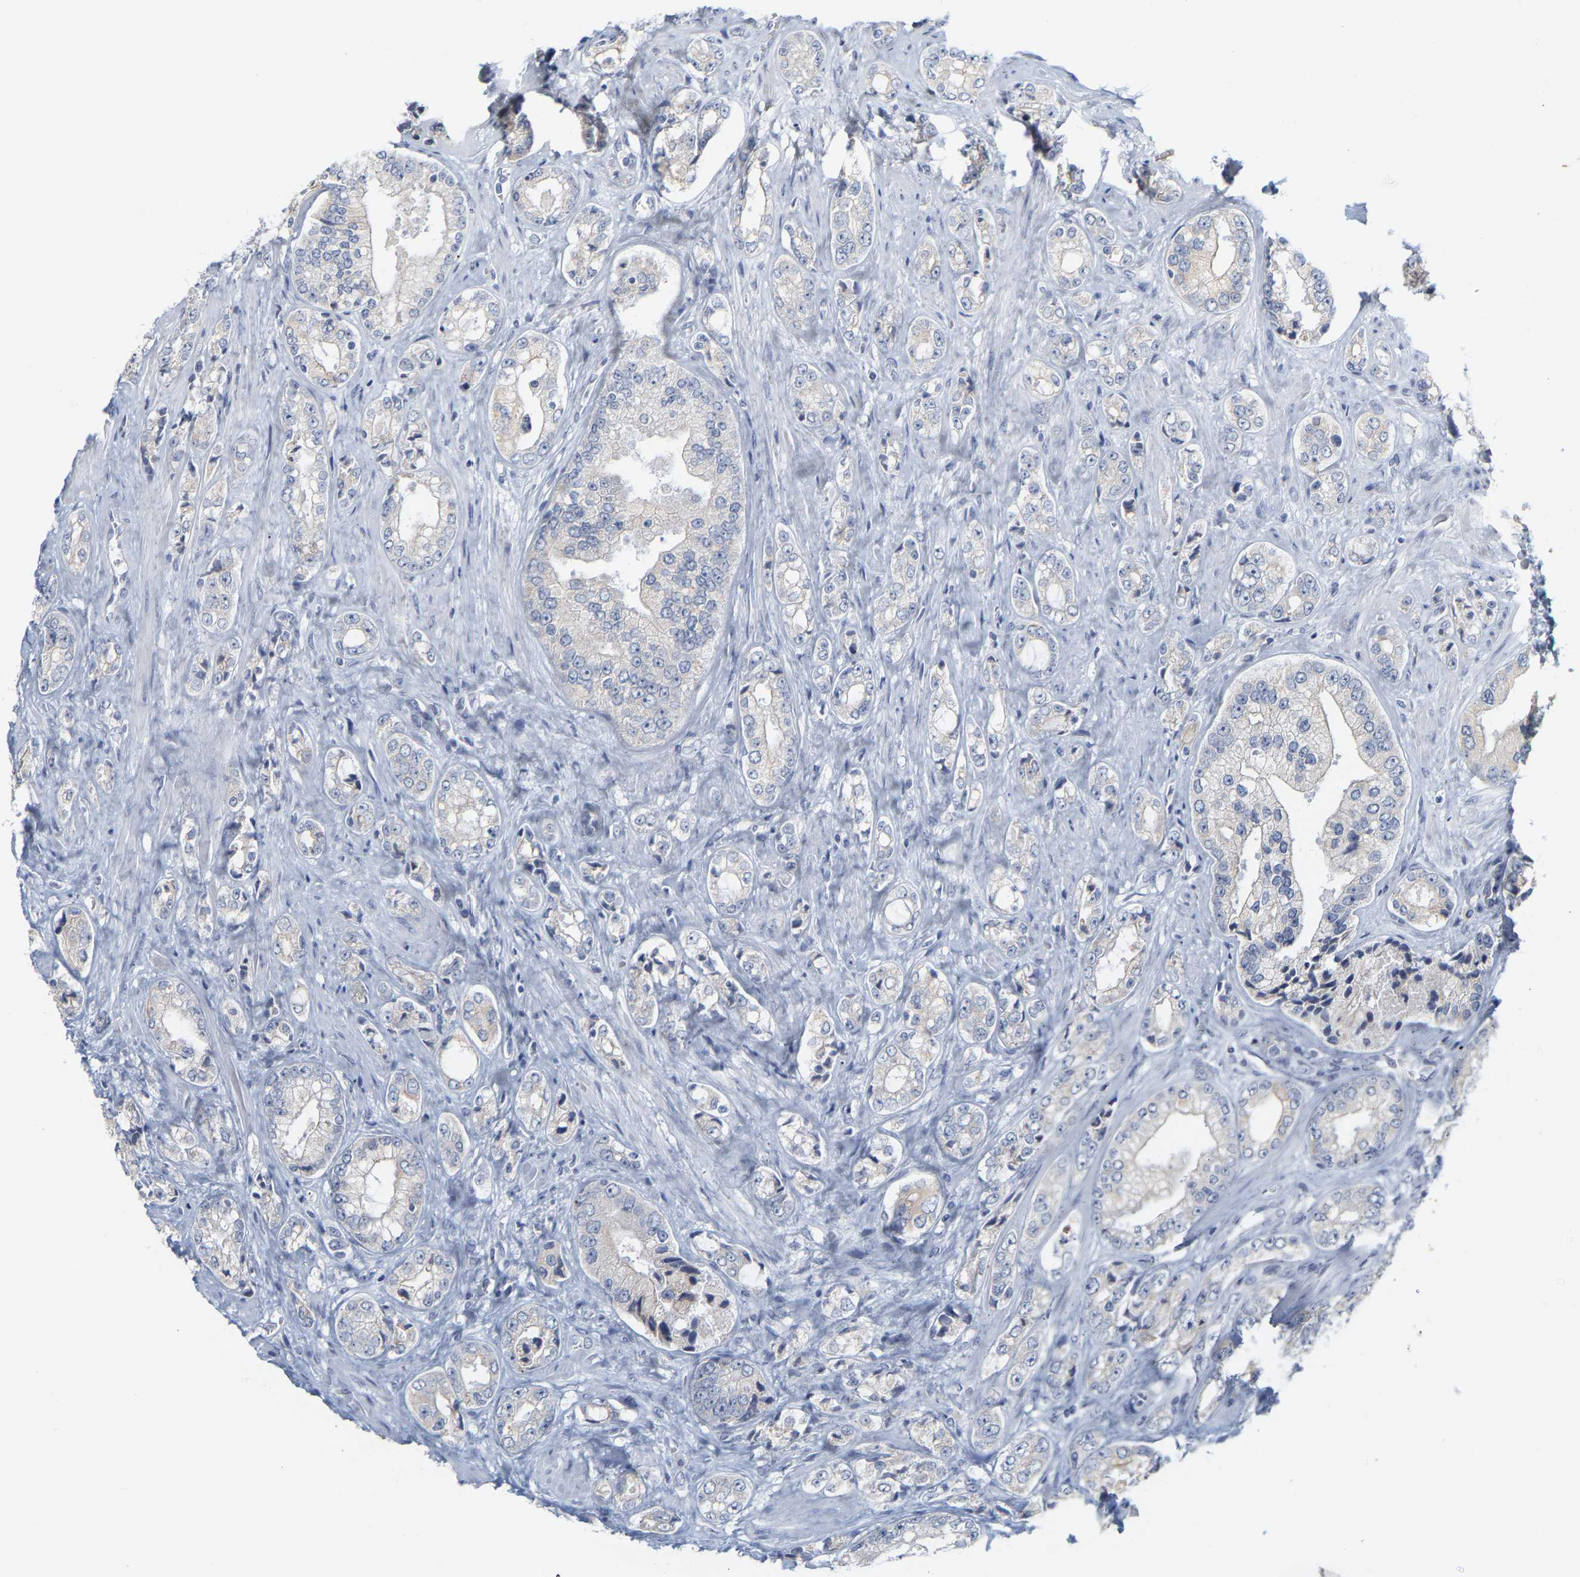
{"staining": {"intensity": "negative", "quantity": "none", "location": "none"}, "tissue": "prostate cancer", "cell_type": "Tumor cells", "image_type": "cancer", "snomed": [{"axis": "morphology", "description": "Adenocarcinoma, High grade"}, {"axis": "topography", "description": "Prostate"}], "caption": "An immunohistochemistry micrograph of prostate cancer (high-grade adenocarcinoma) is shown. There is no staining in tumor cells of prostate cancer (high-grade adenocarcinoma).", "gene": "KRT76", "patient": {"sex": "male", "age": 61}}